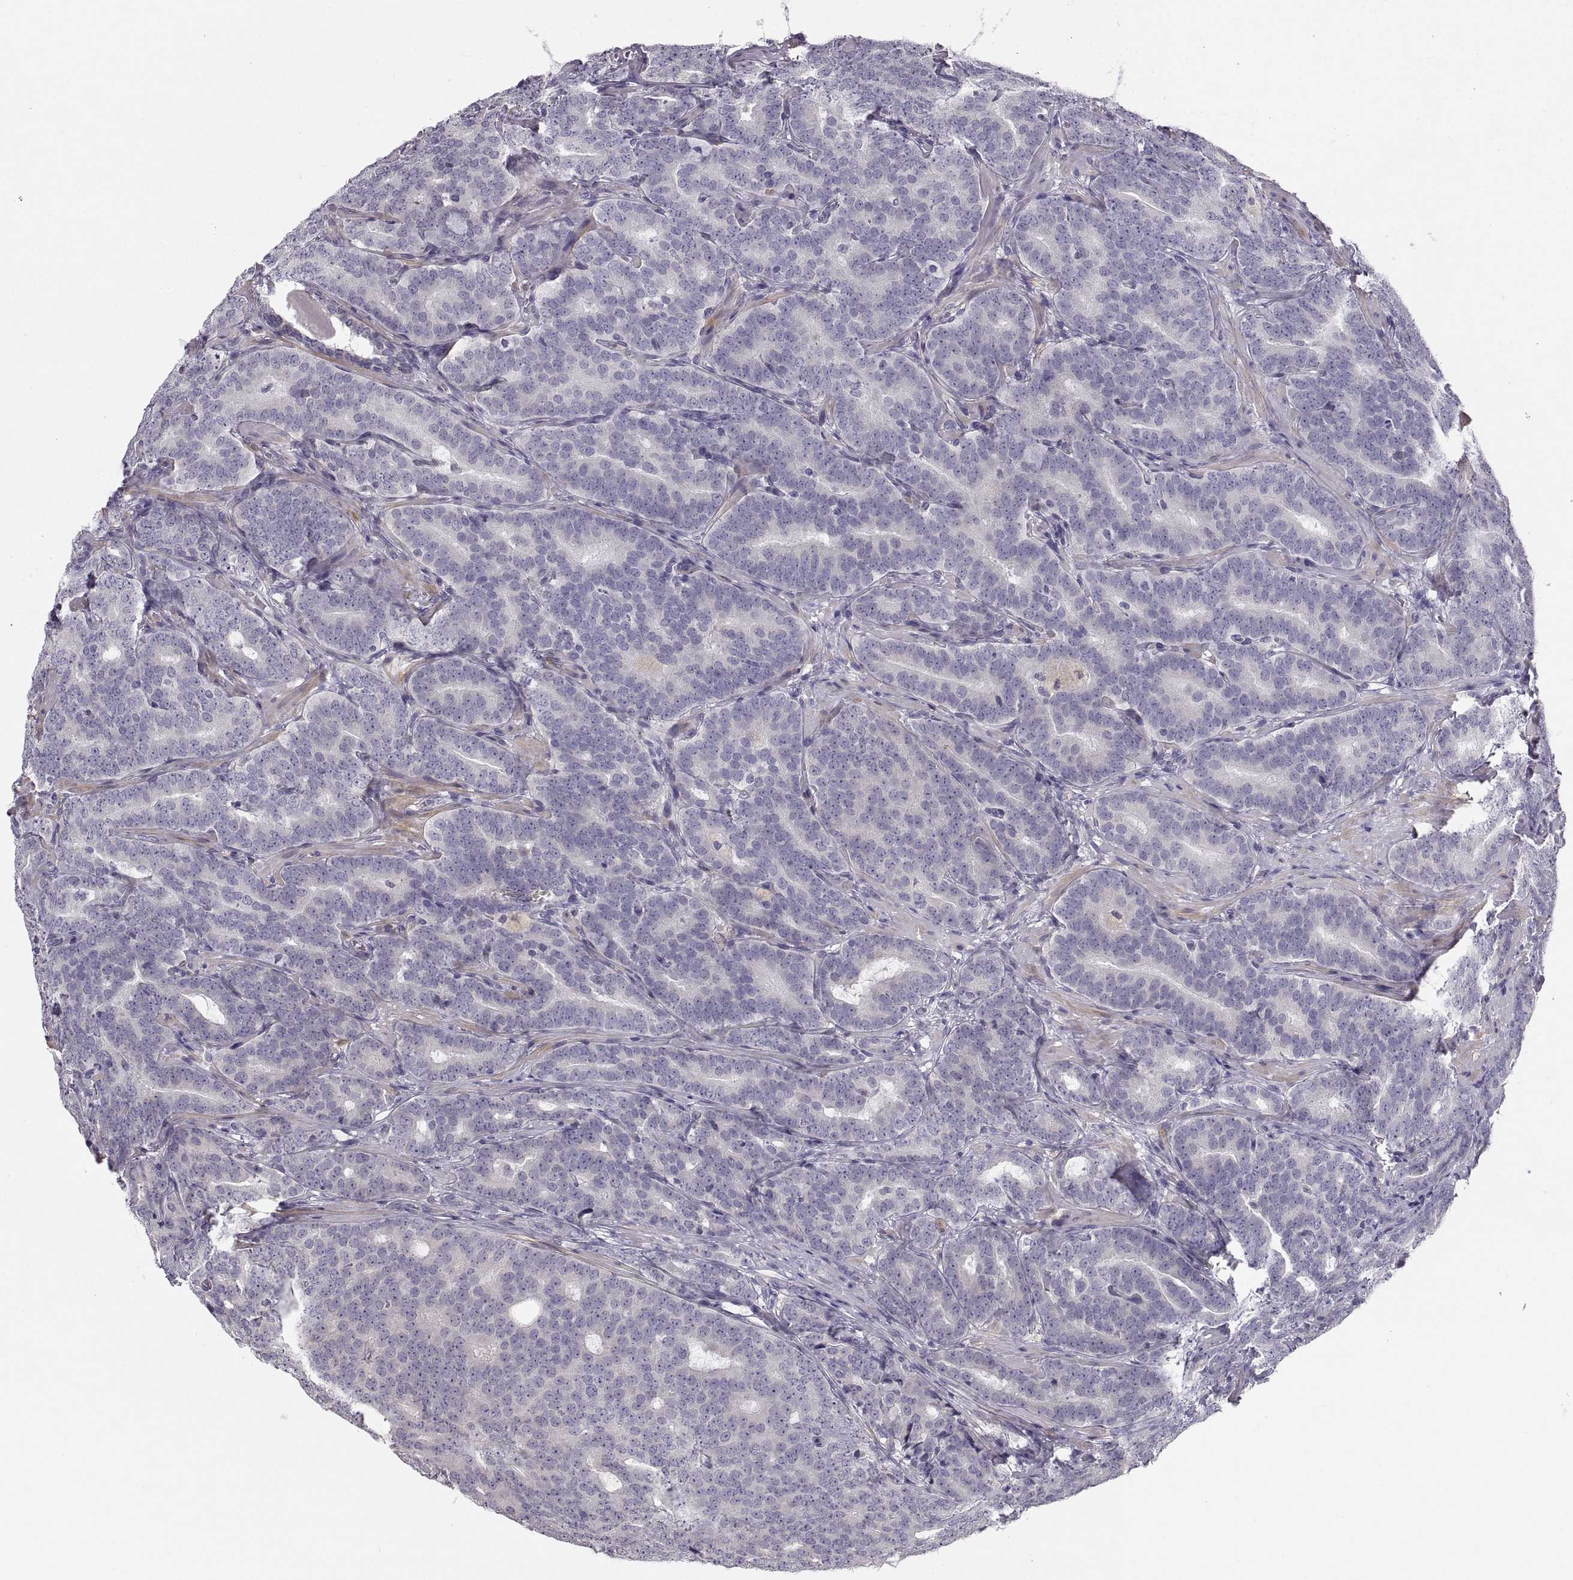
{"staining": {"intensity": "negative", "quantity": "none", "location": "none"}, "tissue": "prostate cancer", "cell_type": "Tumor cells", "image_type": "cancer", "snomed": [{"axis": "morphology", "description": "Adenocarcinoma, NOS"}, {"axis": "topography", "description": "Prostate"}], "caption": "High magnification brightfield microscopy of prostate cancer (adenocarcinoma) stained with DAB (3,3'-diaminobenzidine) (brown) and counterstained with hematoxylin (blue): tumor cells show no significant expression. Brightfield microscopy of immunohistochemistry stained with DAB (brown) and hematoxylin (blue), captured at high magnification.", "gene": "ZNF185", "patient": {"sex": "male", "age": 71}}